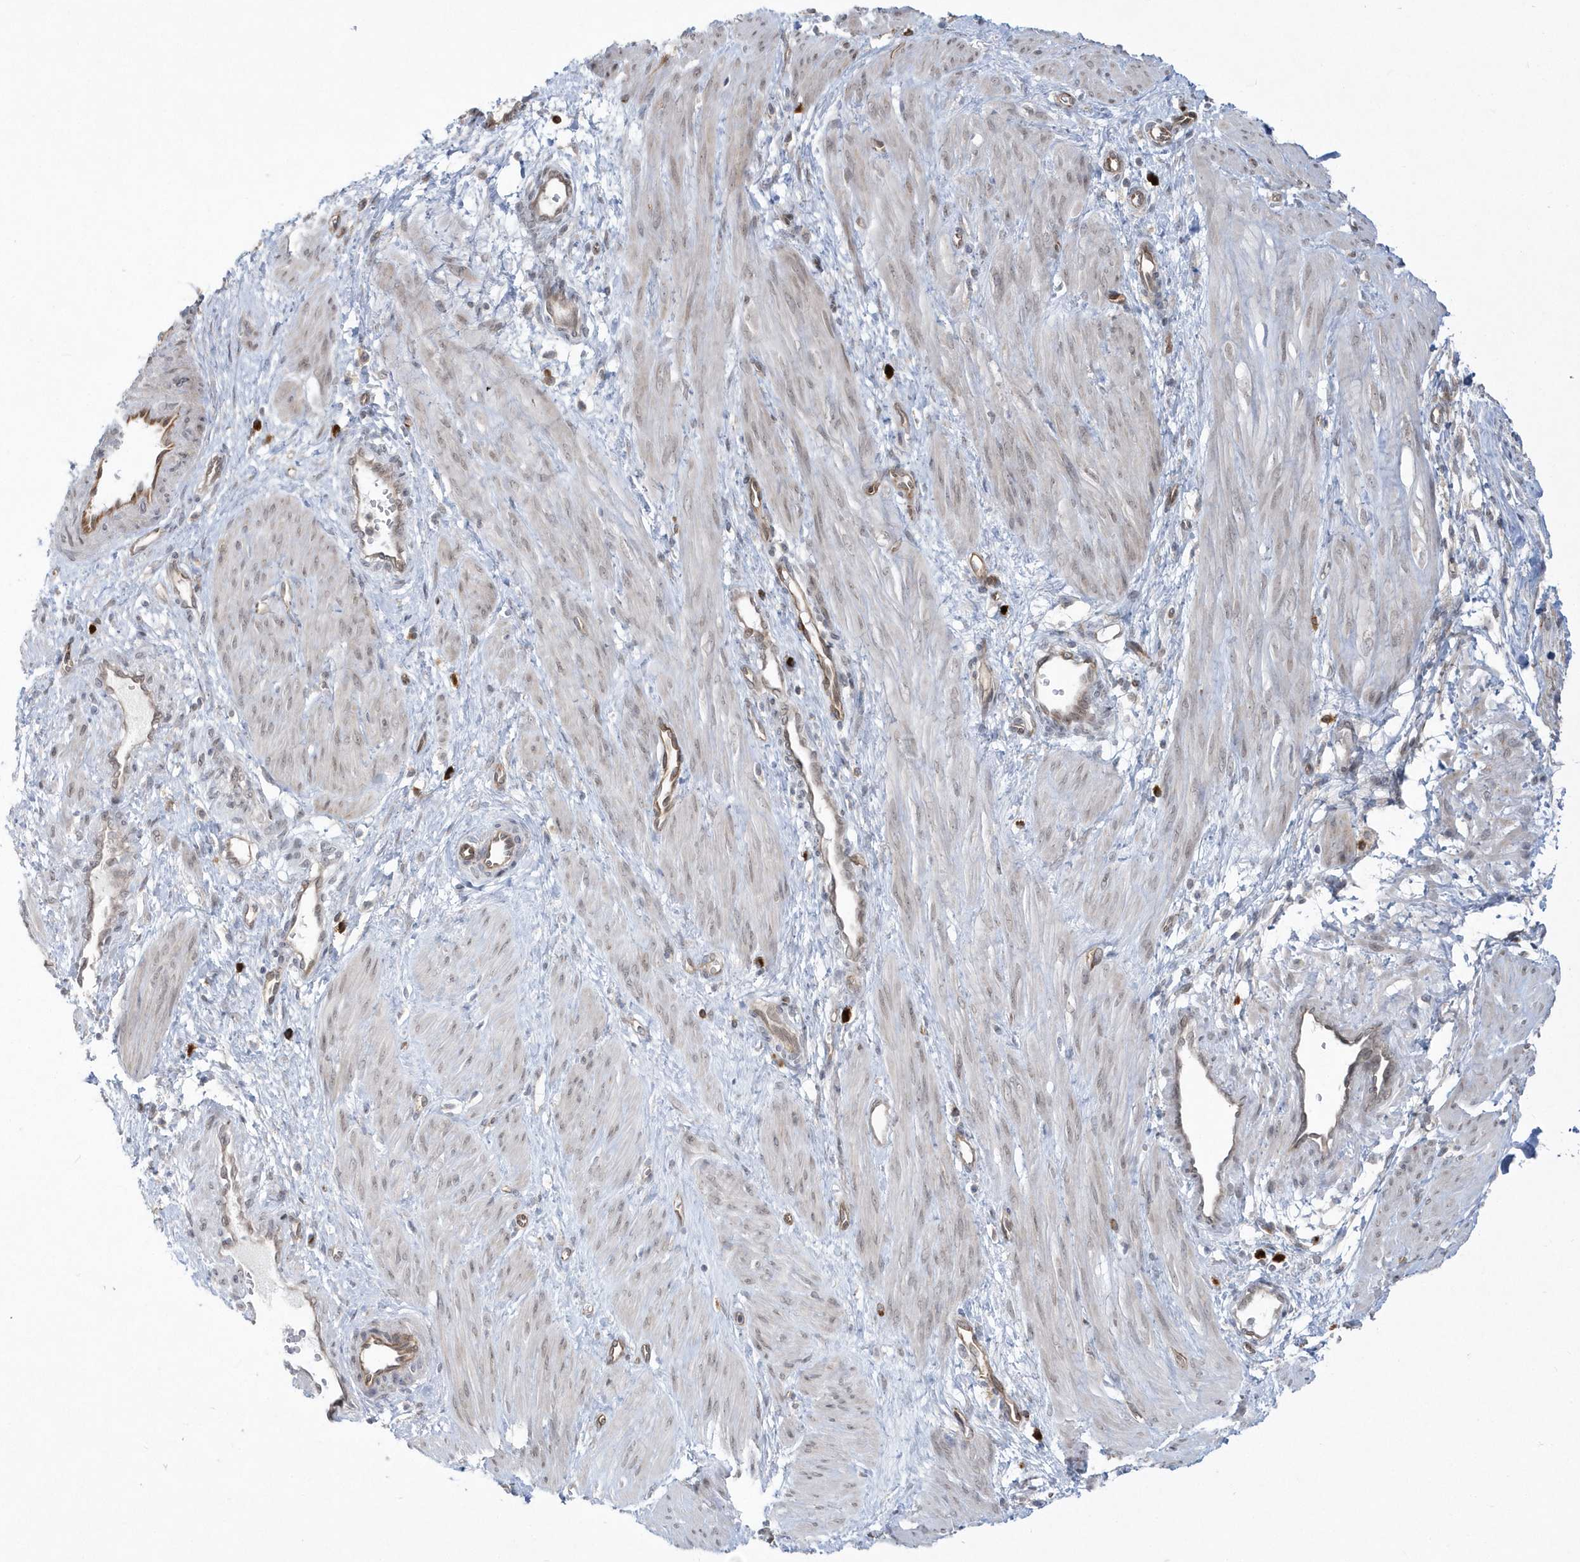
{"staining": {"intensity": "weak", "quantity": "<25%", "location": "nuclear"}, "tissue": "smooth muscle", "cell_type": "Smooth muscle cells", "image_type": "normal", "snomed": [{"axis": "morphology", "description": "Normal tissue, NOS"}, {"axis": "topography", "description": "Endometrium"}], "caption": "Smooth muscle cells are negative for brown protein staining in normal smooth muscle.", "gene": "DHX57", "patient": {"sex": "female", "age": 33}}